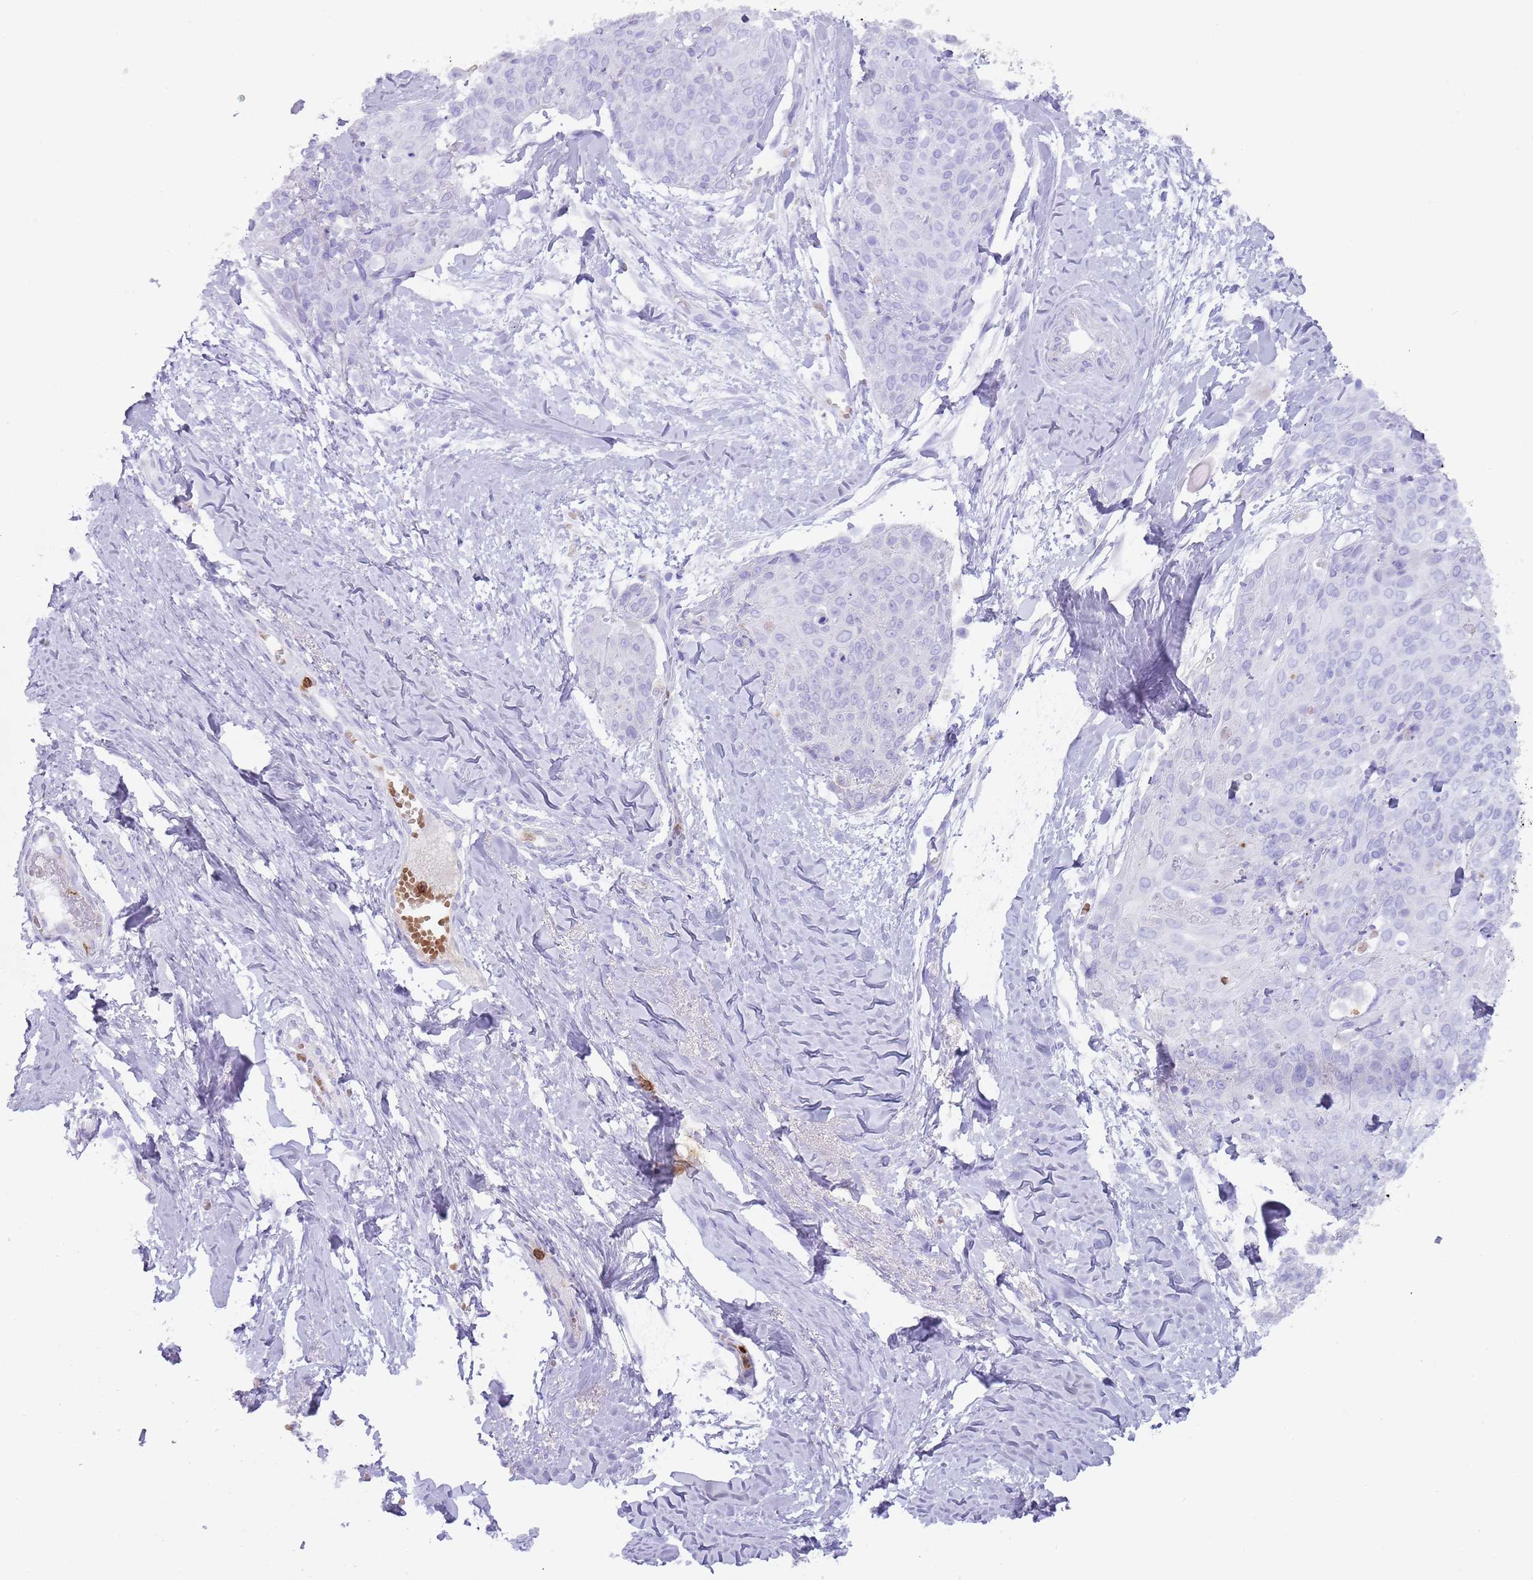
{"staining": {"intensity": "negative", "quantity": "none", "location": "none"}, "tissue": "skin cancer", "cell_type": "Tumor cells", "image_type": "cancer", "snomed": [{"axis": "morphology", "description": "Squamous cell carcinoma, NOS"}, {"axis": "topography", "description": "Skin"}, {"axis": "topography", "description": "Vulva"}], "caption": "DAB immunohistochemical staining of skin cancer (squamous cell carcinoma) displays no significant staining in tumor cells.", "gene": "TMEM251", "patient": {"sex": "female", "age": 85}}